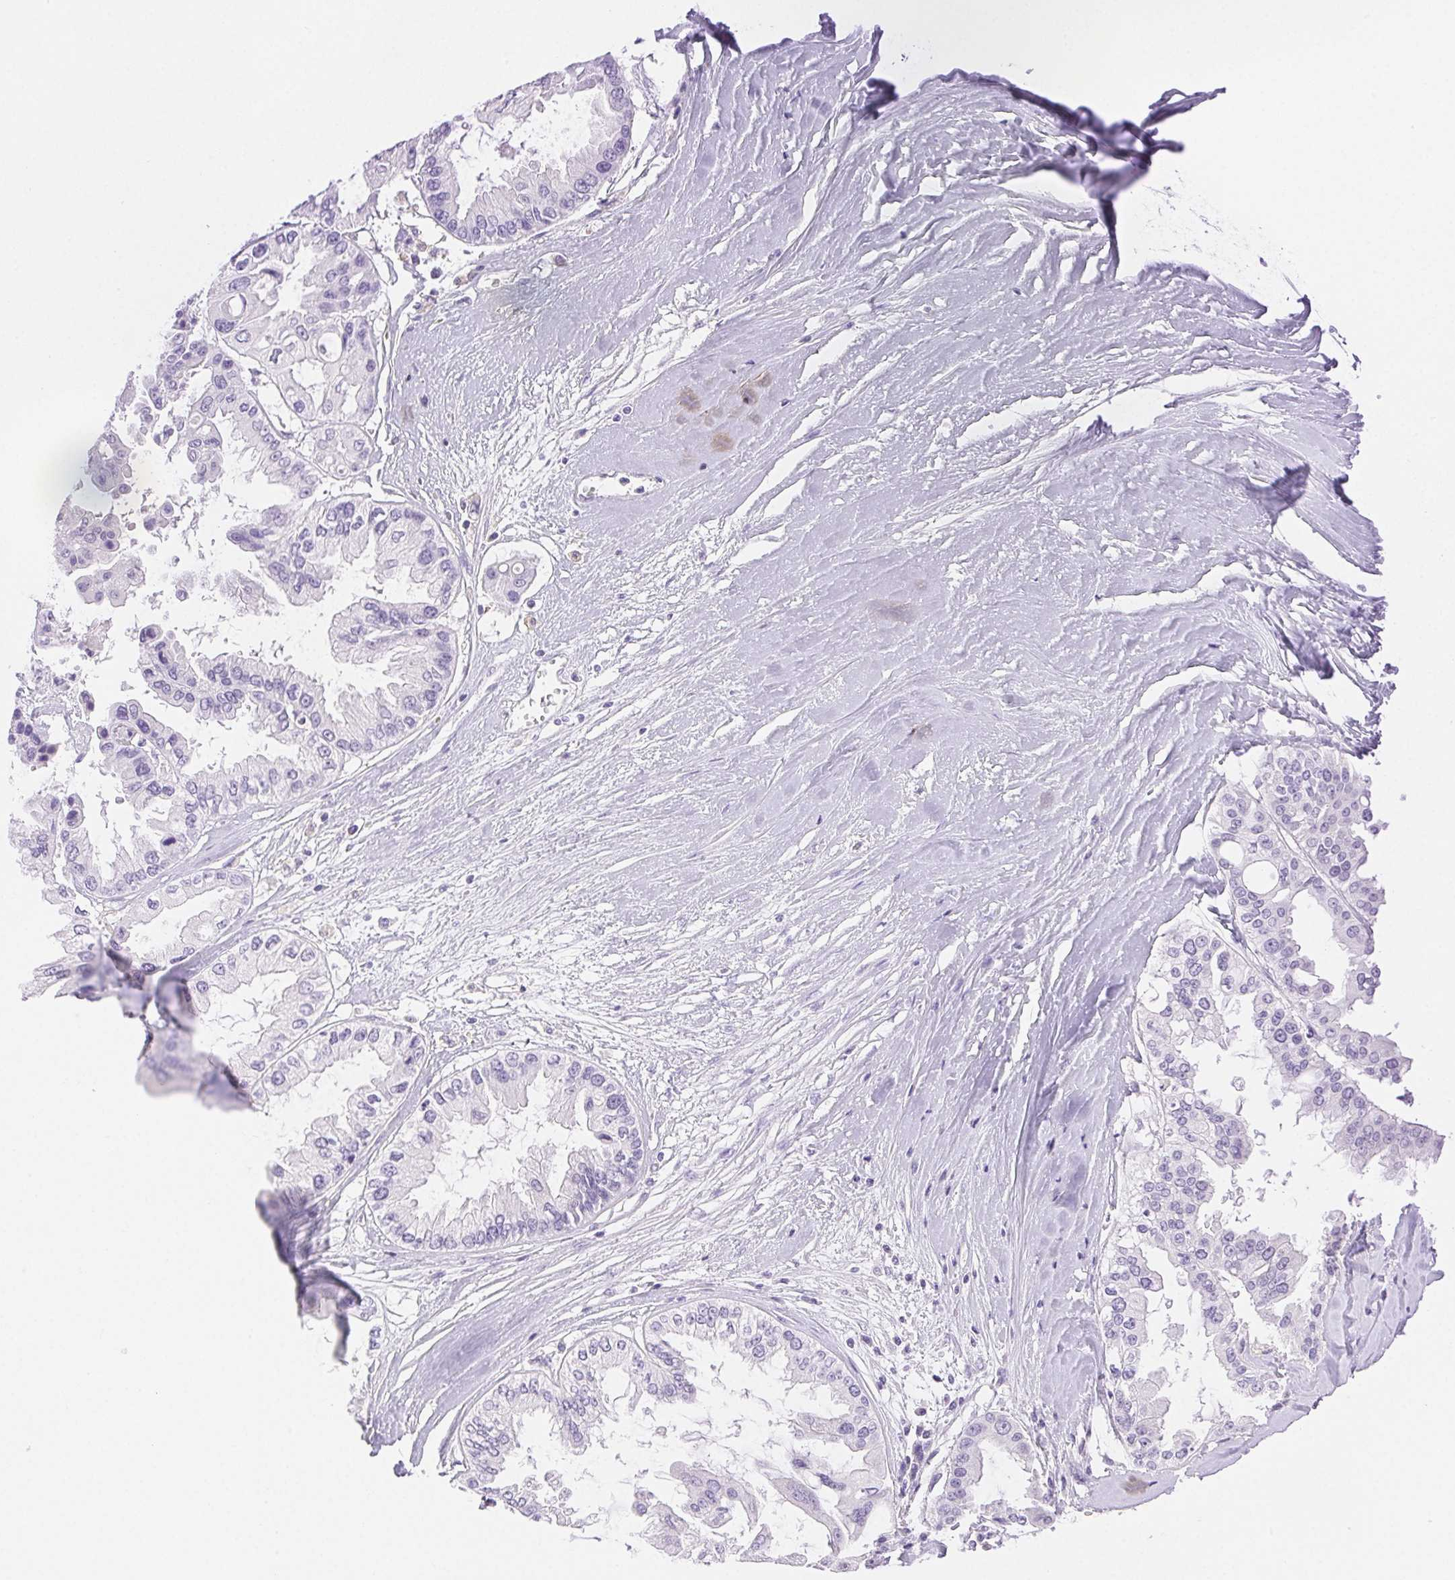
{"staining": {"intensity": "negative", "quantity": "none", "location": "none"}, "tissue": "ovarian cancer", "cell_type": "Tumor cells", "image_type": "cancer", "snomed": [{"axis": "morphology", "description": "Cystadenocarcinoma, serous, NOS"}, {"axis": "topography", "description": "Ovary"}], "caption": "High magnification brightfield microscopy of ovarian cancer stained with DAB (3,3'-diaminobenzidine) (brown) and counterstained with hematoxylin (blue): tumor cells show no significant expression.", "gene": "SPACA4", "patient": {"sex": "female", "age": 56}}